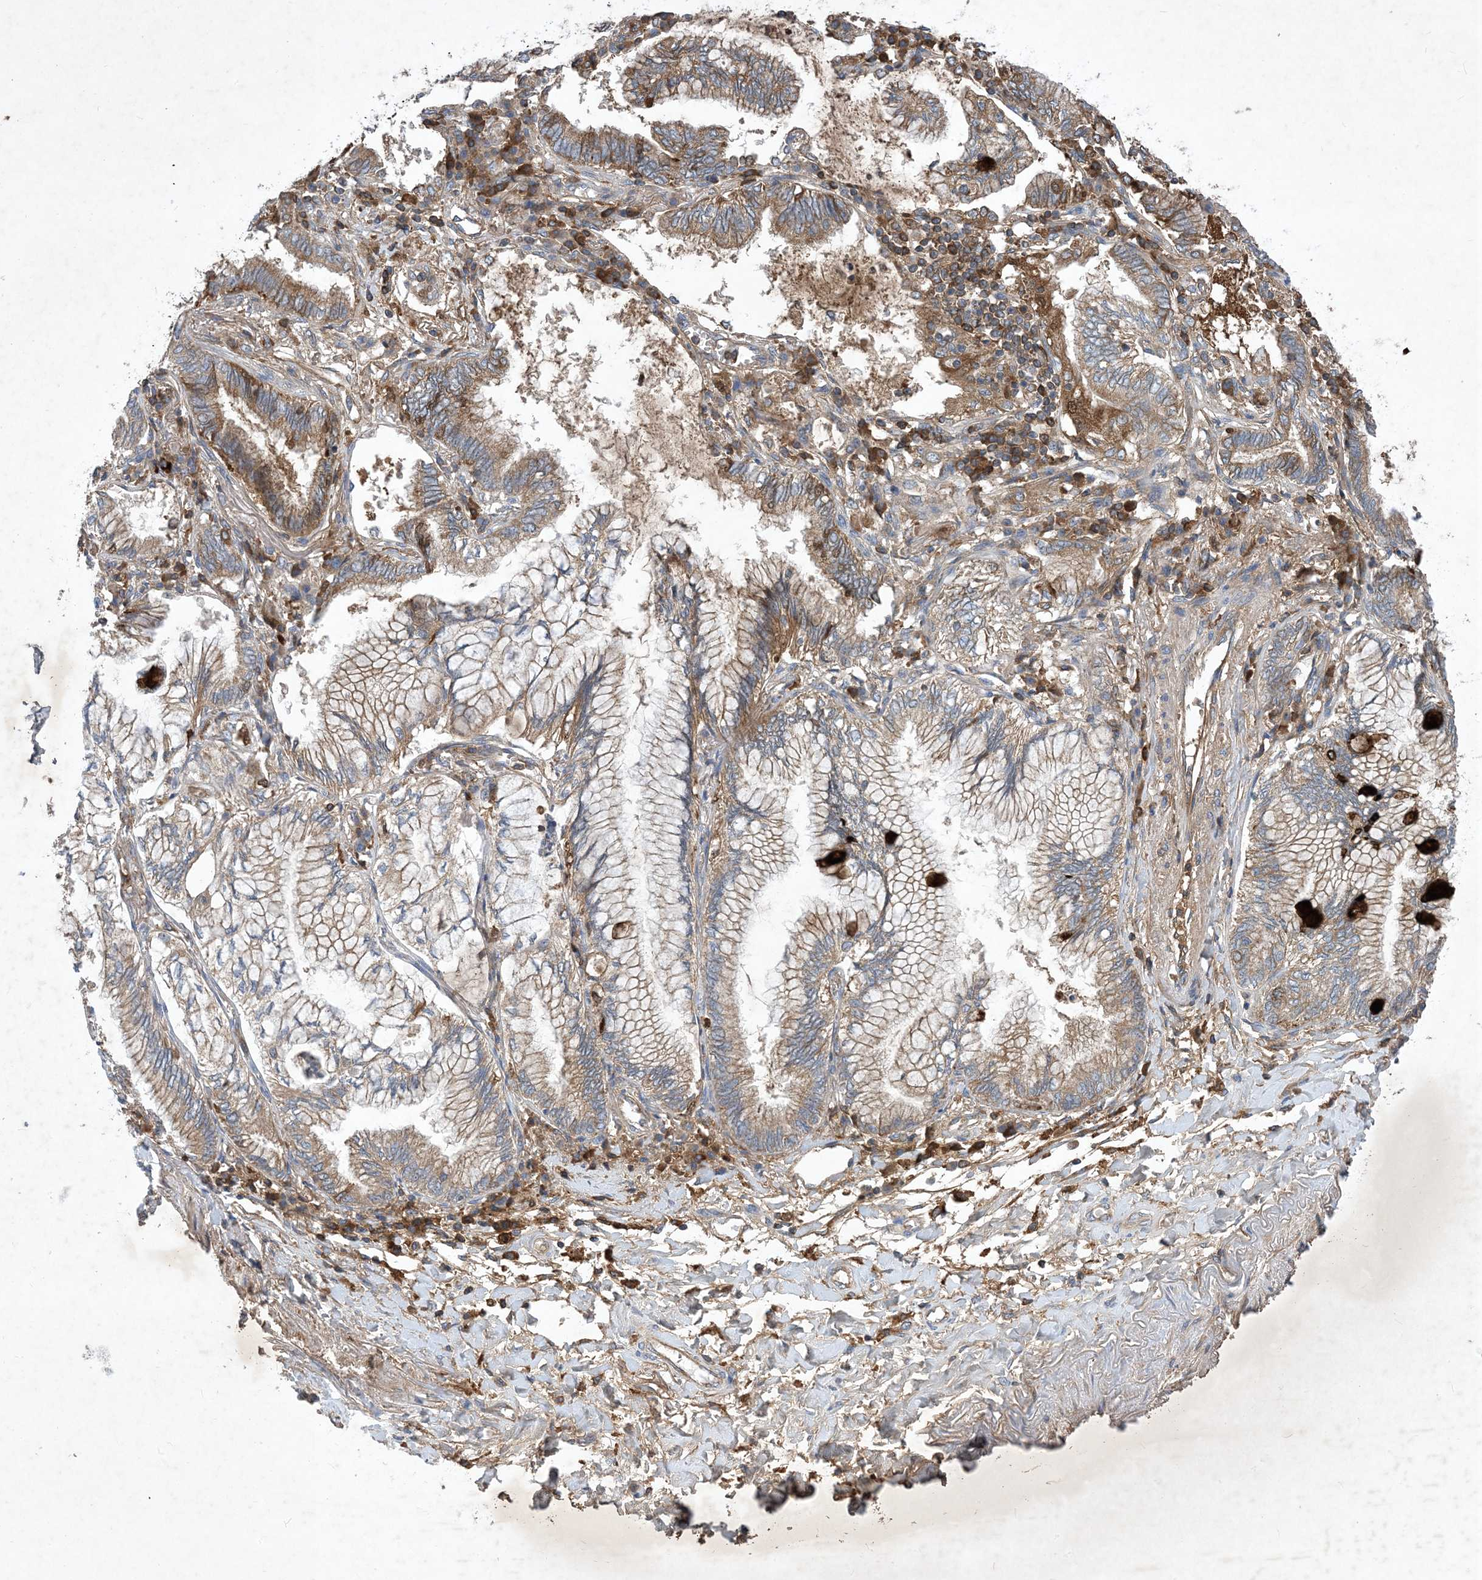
{"staining": {"intensity": "moderate", "quantity": ">75%", "location": "cytoplasmic/membranous"}, "tissue": "lung cancer", "cell_type": "Tumor cells", "image_type": "cancer", "snomed": [{"axis": "morphology", "description": "Adenocarcinoma, NOS"}, {"axis": "topography", "description": "Lung"}], "caption": "Lung adenocarcinoma was stained to show a protein in brown. There is medium levels of moderate cytoplasmic/membranous staining in about >75% of tumor cells. (DAB (3,3'-diaminobenzidine) IHC with brightfield microscopy, high magnification).", "gene": "STK19", "patient": {"sex": "female", "age": 70}}